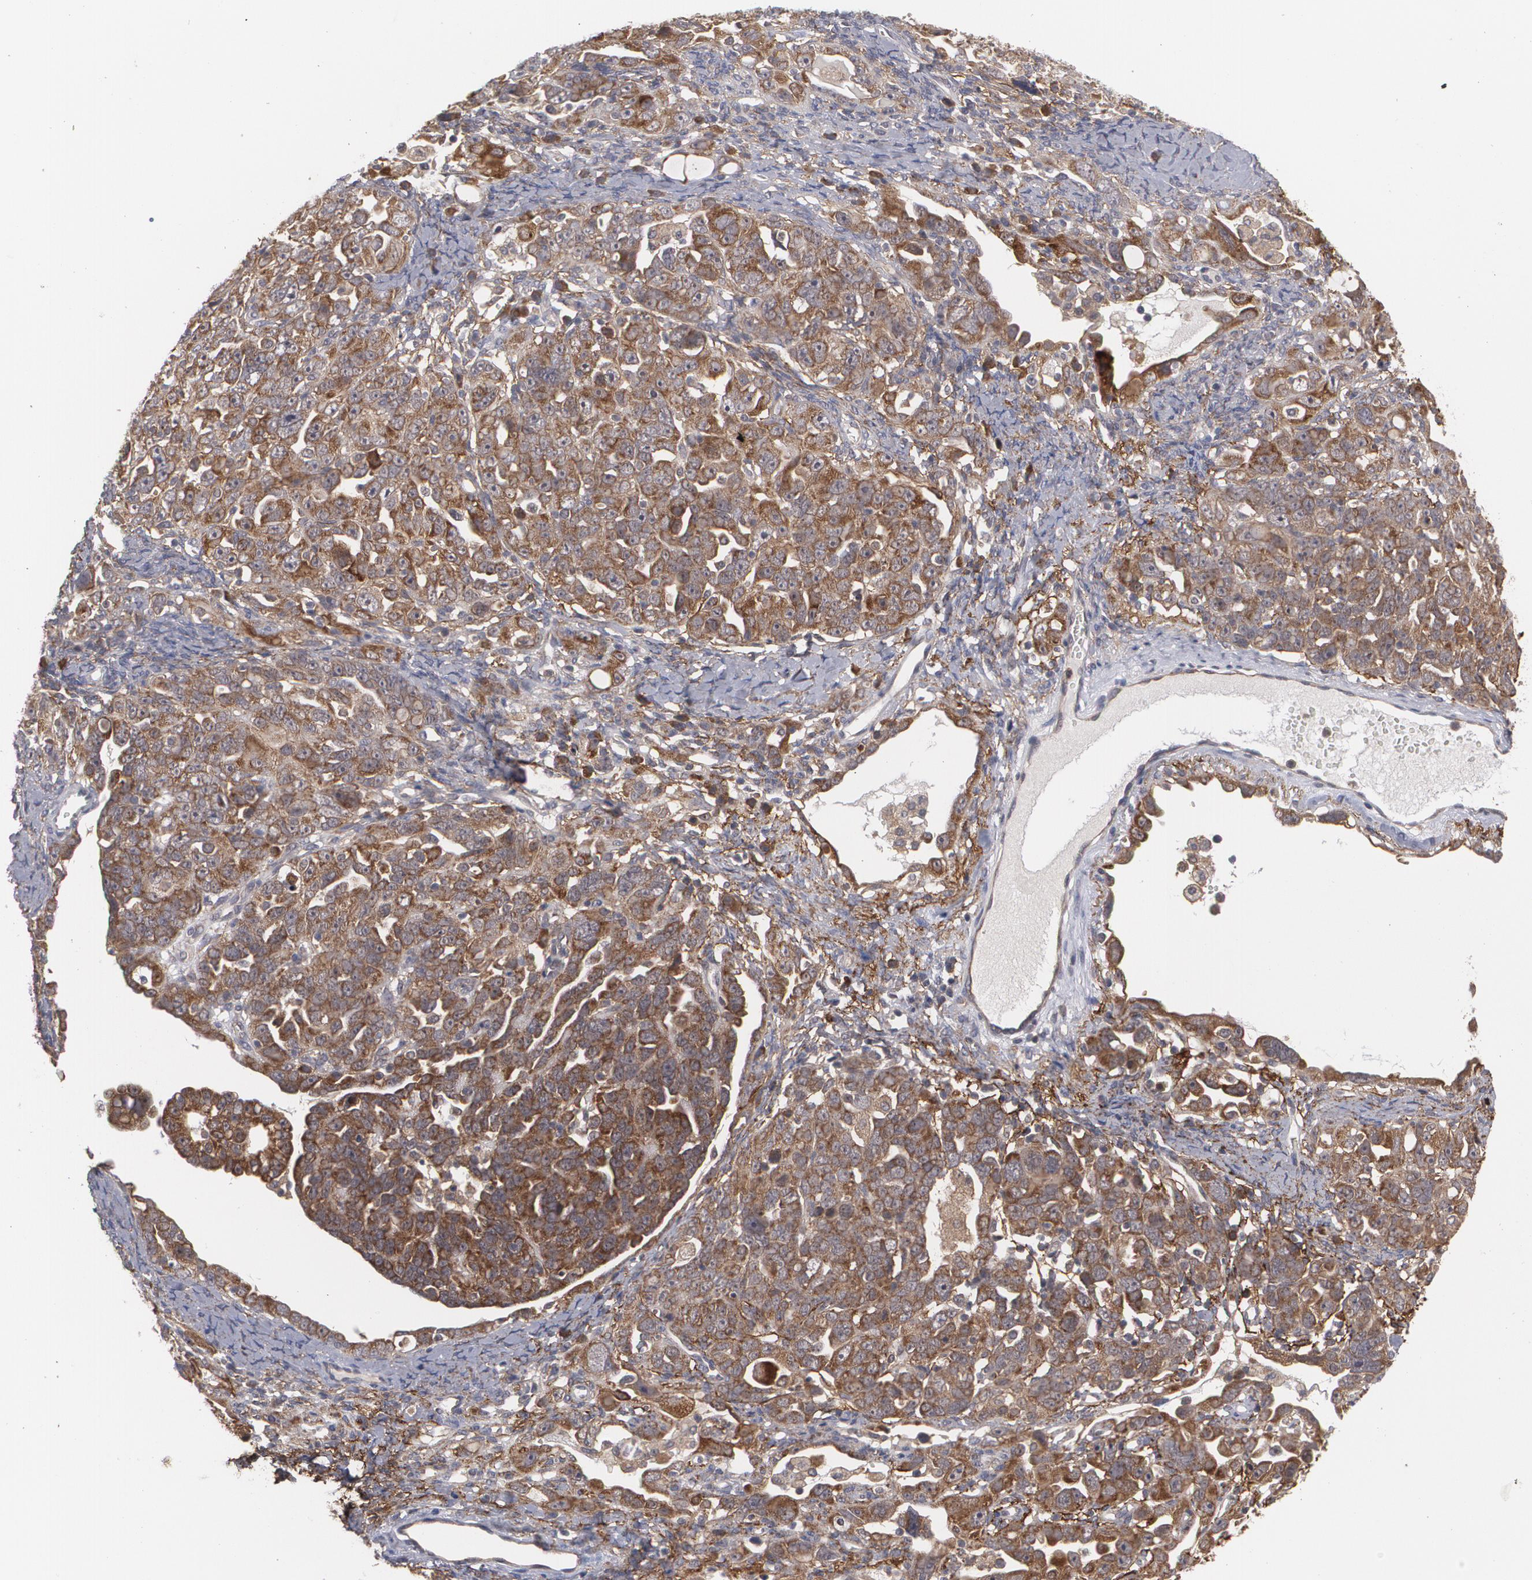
{"staining": {"intensity": "moderate", "quantity": ">75%", "location": "cytoplasmic/membranous"}, "tissue": "ovarian cancer", "cell_type": "Tumor cells", "image_type": "cancer", "snomed": [{"axis": "morphology", "description": "Cystadenocarcinoma, serous, NOS"}, {"axis": "topography", "description": "Ovary"}], "caption": "Moderate cytoplasmic/membranous protein positivity is identified in approximately >75% of tumor cells in ovarian cancer.", "gene": "BMP6", "patient": {"sex": "female", "age": 66}}